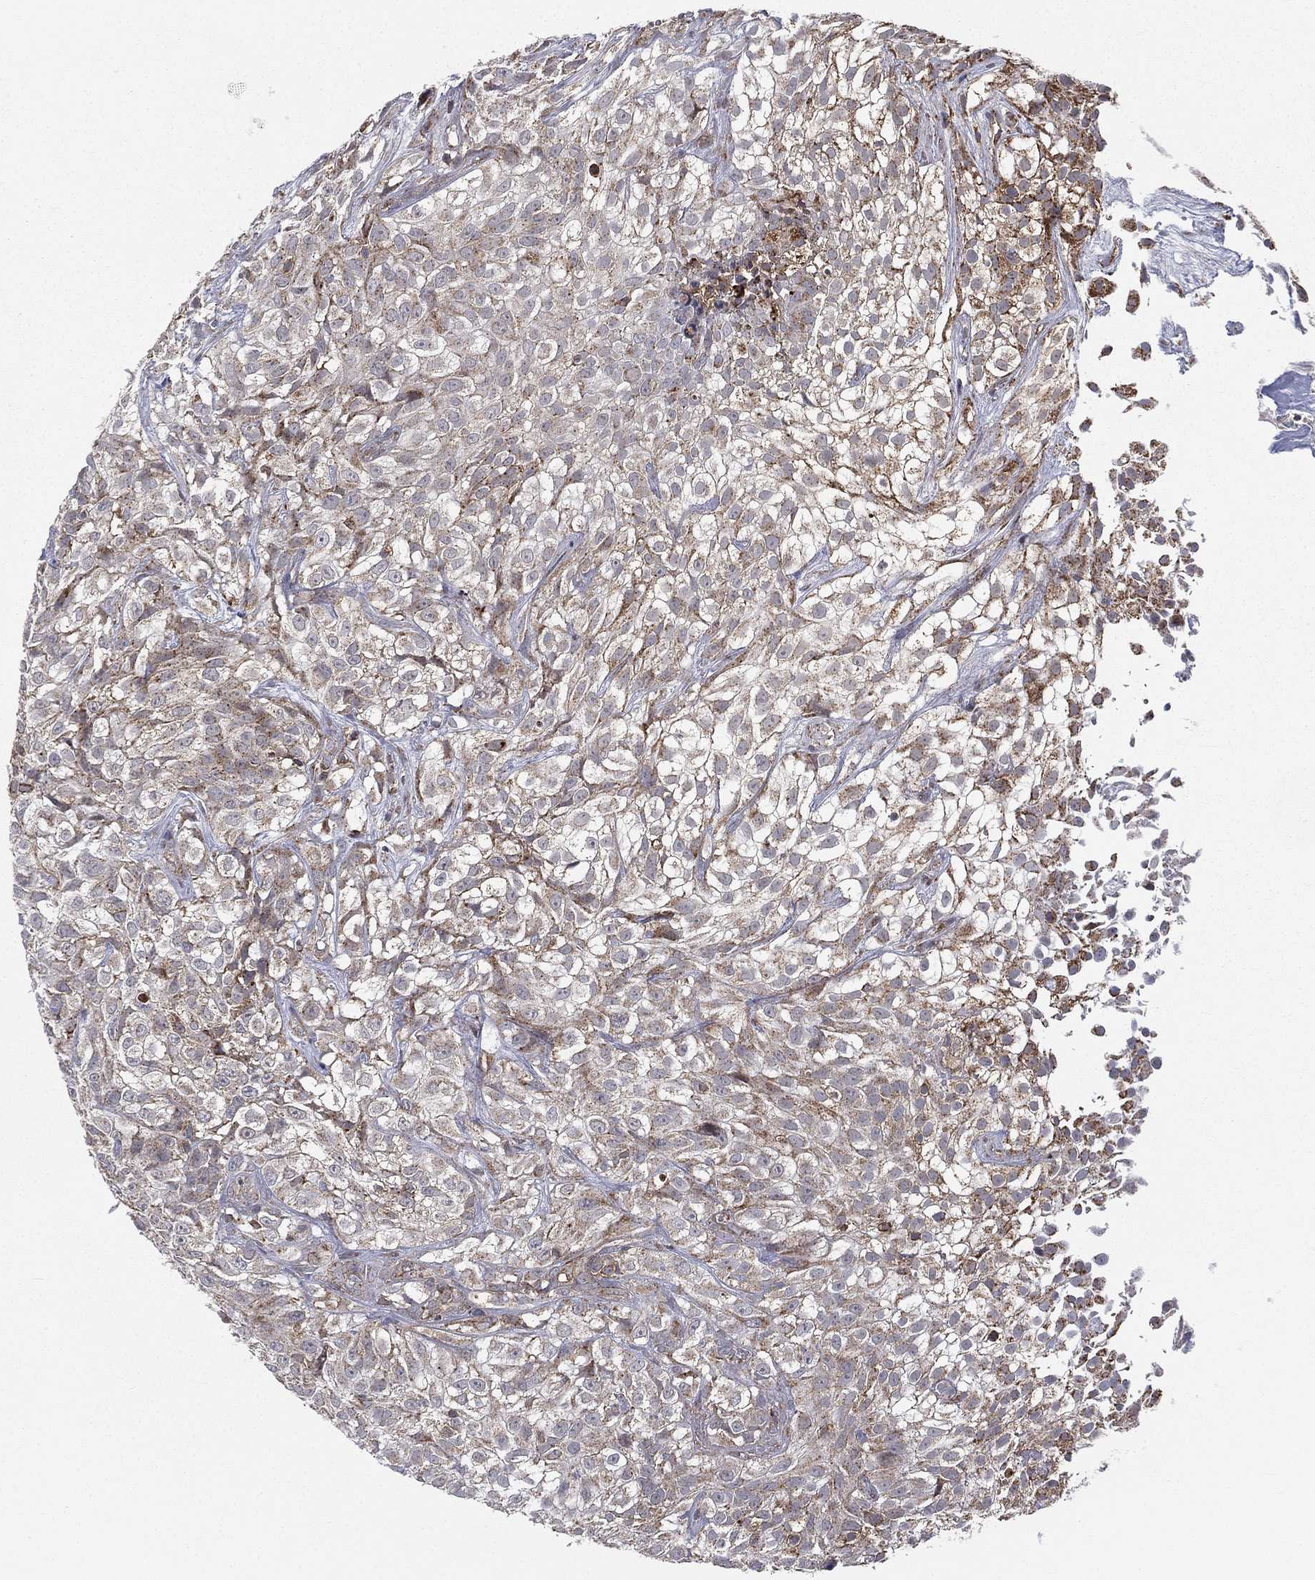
{"staining": {"intensity": "moderate", "quantity": "25%-75%", "location": "cytoplasmic/membranous"}, "tissue": "urothelial cancer", "cell_type": "Tumor cells", "image_type": "cancer", "snomed": [{"axis": "morphology", "description": "Urothelial carcinoma, High grade"}, {"axis": "topography", "description": "Urinary bladder"}], "caption": "Urothelial carcinoma (high-grade) stained with immunohistochemistry demonstrates moderate cytoplasmic/membranous positivity in approximately 25%-75% of tumor cells.", "gene": "RIN3", "patient": {"sex": "male", "age": 56}}